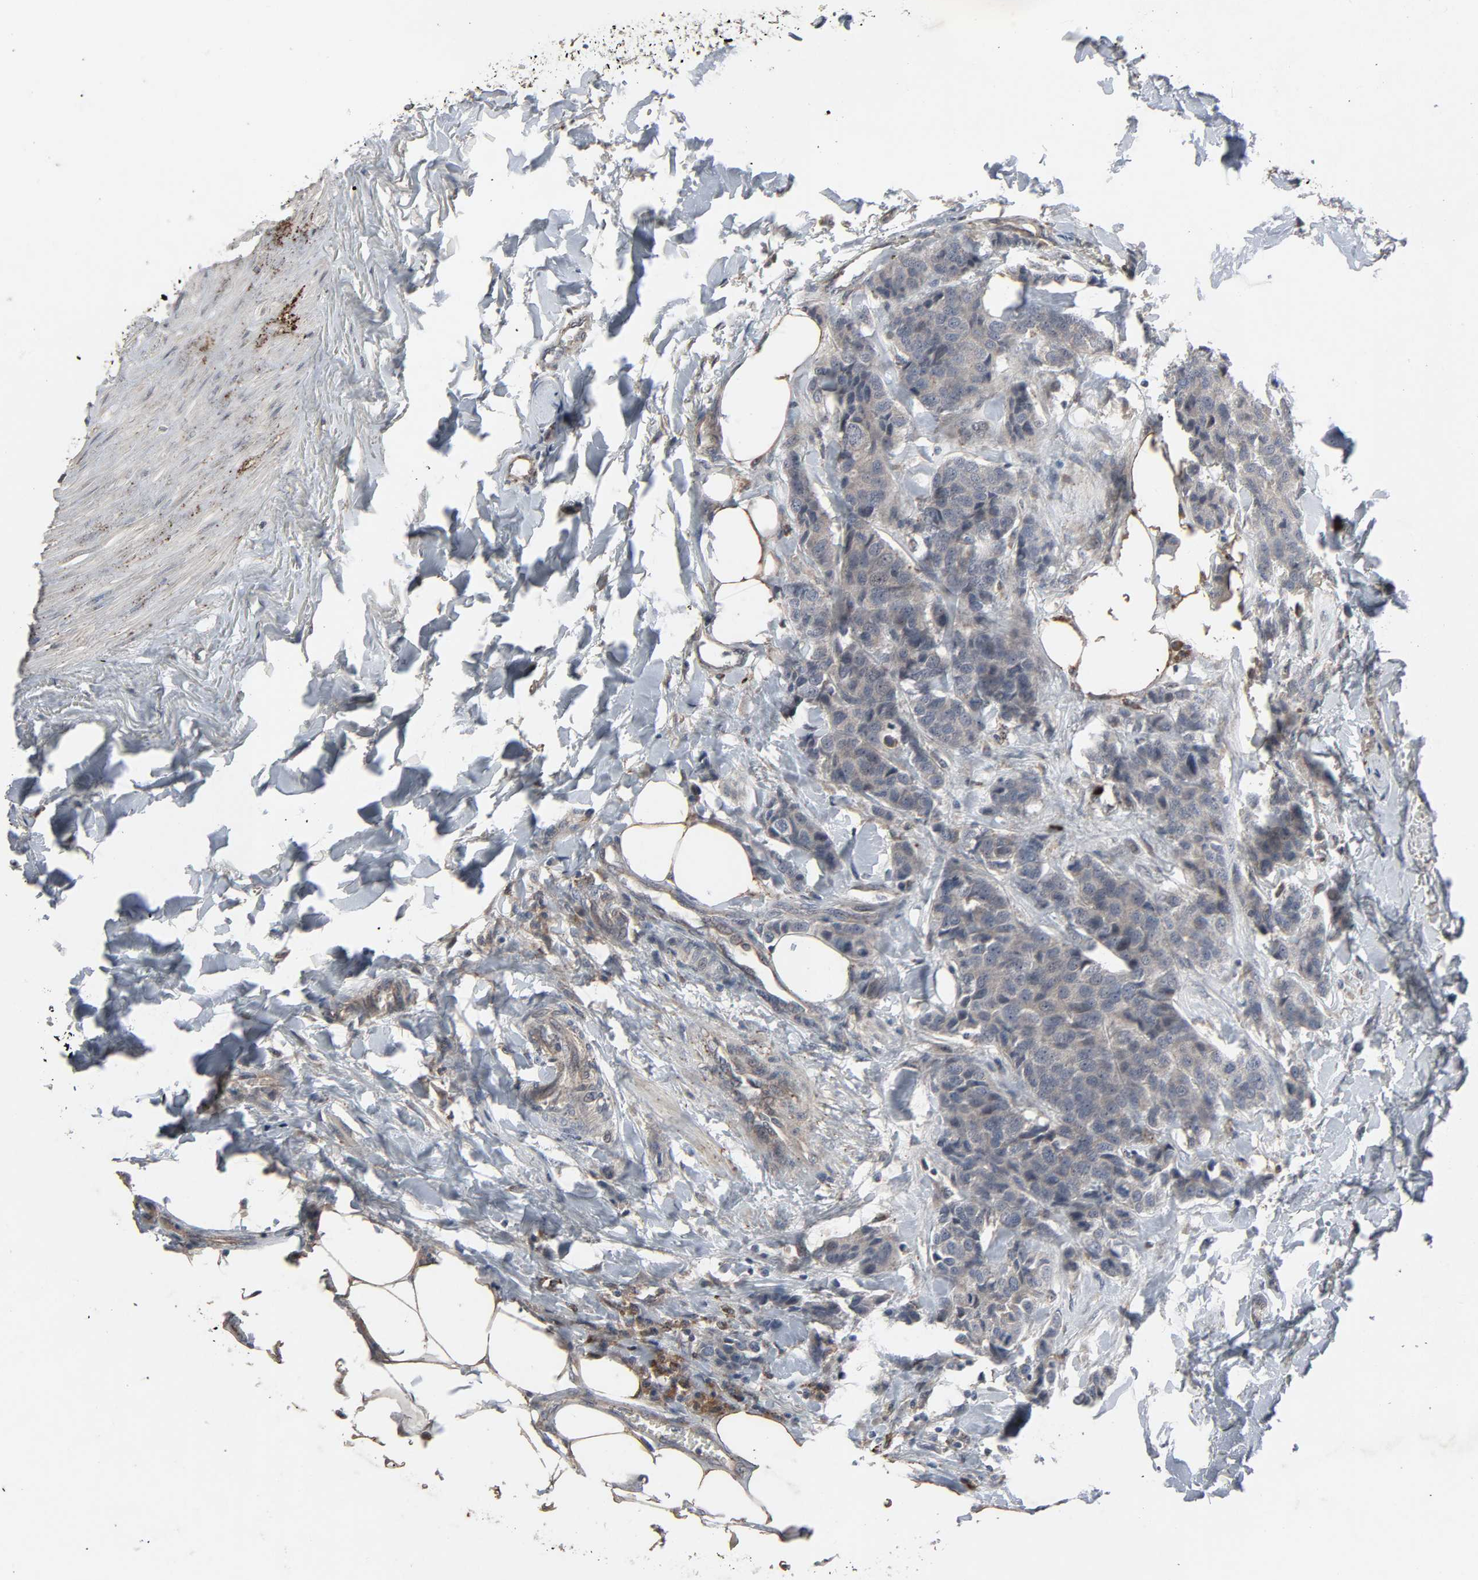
{"staining": {"intensity": "weak", "quantity": ">75%", "location": "cytoplasmic/membranous"}, "tissue": "breast cancer", "cell_type": "Tumor cells", "image_type": "cancer", "snomed": [{"axis": "morphology", "description": "Duct carcinoma"}, {"axis": "topography", "description": "Breast"}], "caption": "Infiltrating ductal carcinoma (breast) tissue exhibits weak cytoplasmic/membranous expression in about >75% of tumor cells Immunohistochemistry (ihc) stains the protein in brown and the nuclei are stained blue.", "gene": "ADCY4", "patient": {"sex": "female", "age": 80}}